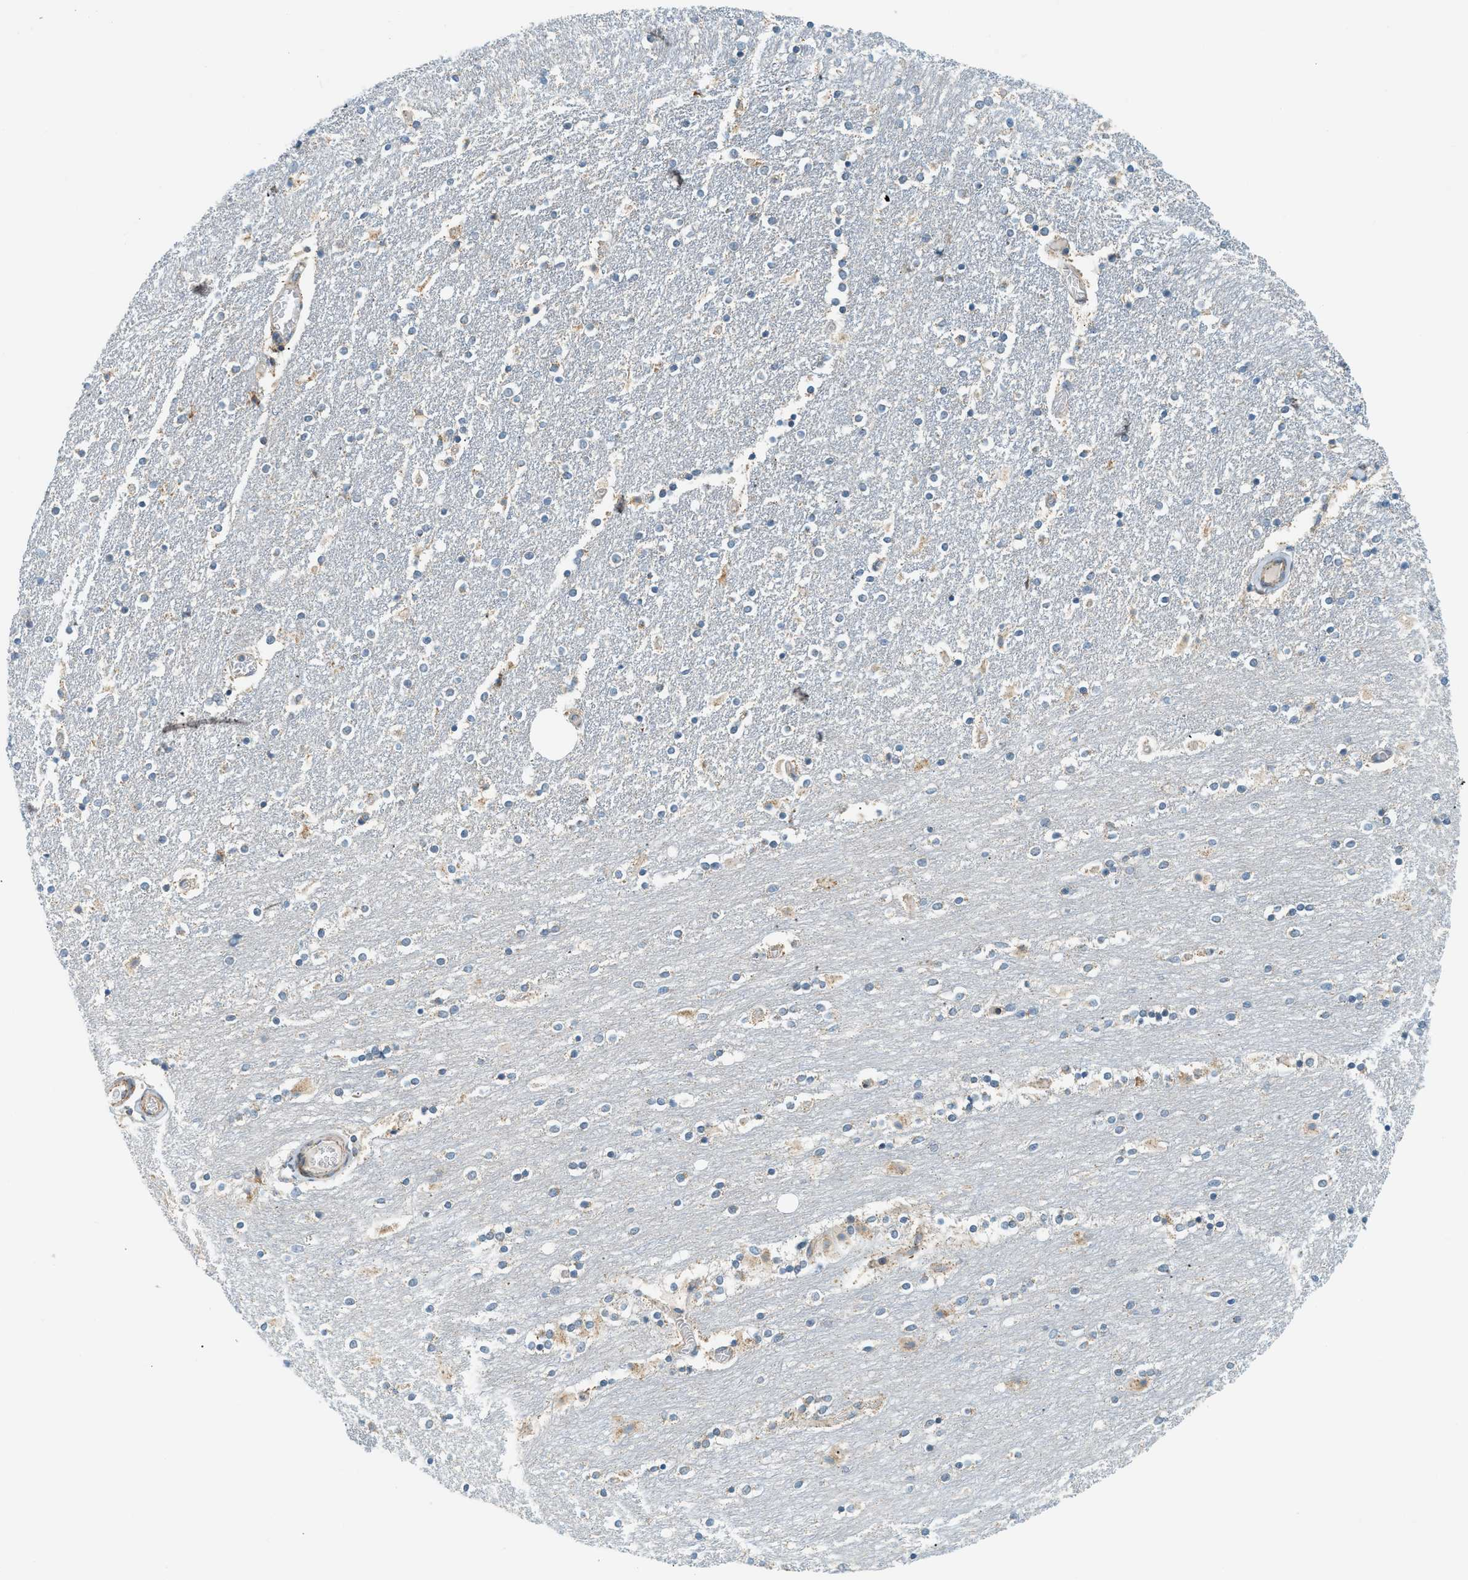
{"staining": {"intensity": "negative", "quantity": "none", "location": "none"}, "tissue": "caudate", "cell_type": "Glial cells", "image_type": "normal", "snomed": [{"axis": "morphology", "description": "Normal tissue, NOS"}, {"axis": "topography", "description": "Lateral ventricle wall"}], "caption": "Immunohistochemistry (IHC) histopathology image of normal human caudate stained for a protein (brown), which displays no expression in glial cells. (Brightfield microscopy of DAB immunohistochemistry (IHC) at high magnification).", "gene": "PIGG", "patient": {"sex": "female", "age": 54}}